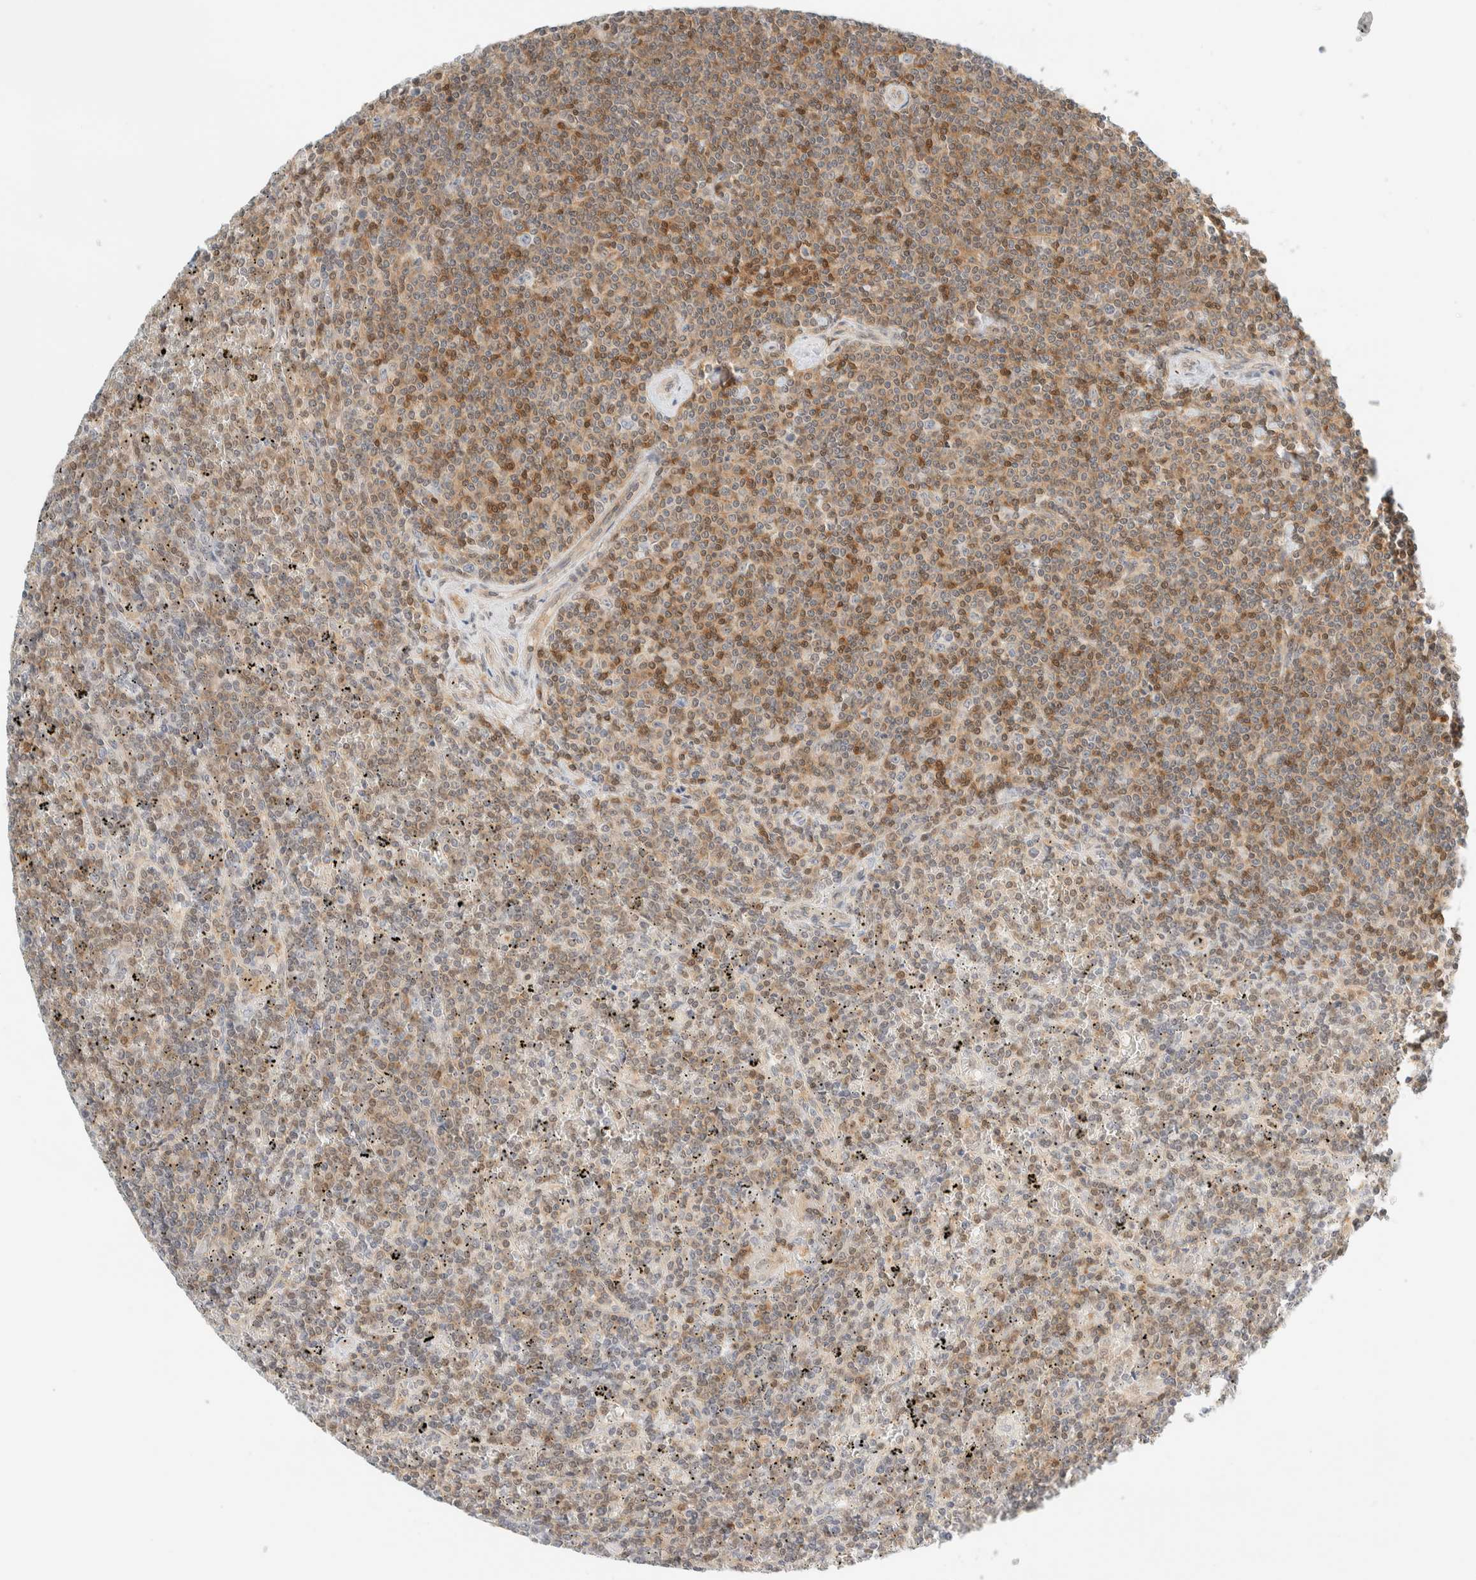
{"staining": {"intensity": "moderate", "quantity": "25%-75%", "location": "cytoplasmic/membranous"}, "tissue": "lymphoma", "cell_type": "Tumor cells", "image_type": "cancer", "snomed": [{"axis": "morphology", "description": "Malignant lymphoma, non-Hodgkin's type, Low grade"}, {"axis": "topography", "description": "Spleen"}], "caption": "This photomicrograph shows low-grade malignant lymphoma, non-Hodgkin's type stained with immunohistochemistry to label a protein in brown. The cytoplasmic/membranous of tumor cells show moderate positivity for the protein. Nuclei are counter-stained blue.", "gene": "PCYT2", "patient": {"sex": "female", "age": 19}}